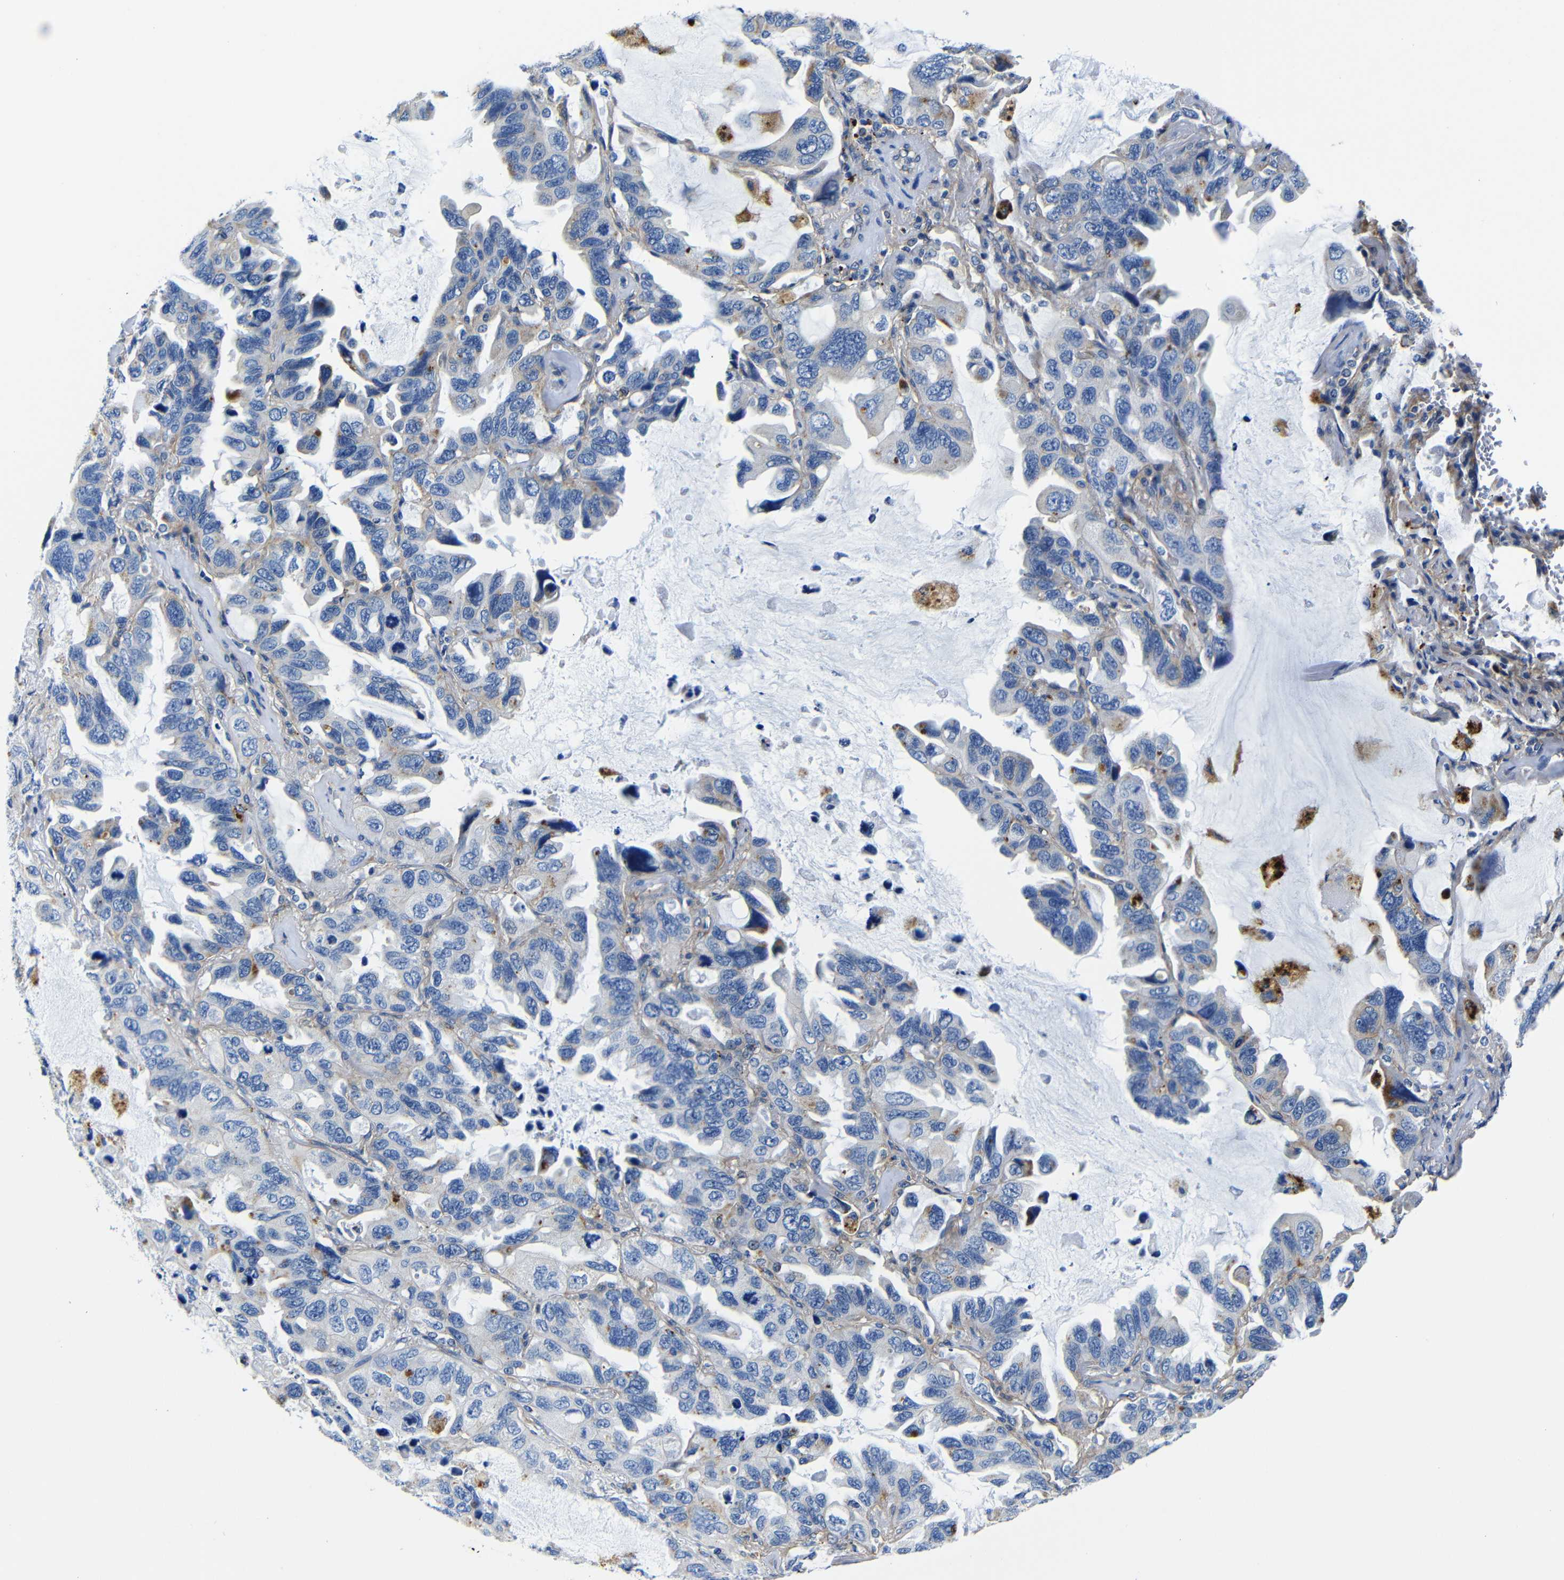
{"staining": {"intensity": "negative", "quantity": "none", "location": "none"}, "tissue": "lung cancer", "cell_type": "Tumor cells", "image_type": "cancer", "snomed": [{"axis": "morphology", "description": "Squamous cell carcinoma, NOS"}, {"axis": "topography", "description": "Lung"}], "caption": "Immunohistochemistry micrograph of human lung cancer (squamous cell carcinoma) stained for a protein (brown), which exhibits no expression in tumor cells.", "gene": "GIMAP2", "patient": {"sex": "female", "age": 73}}